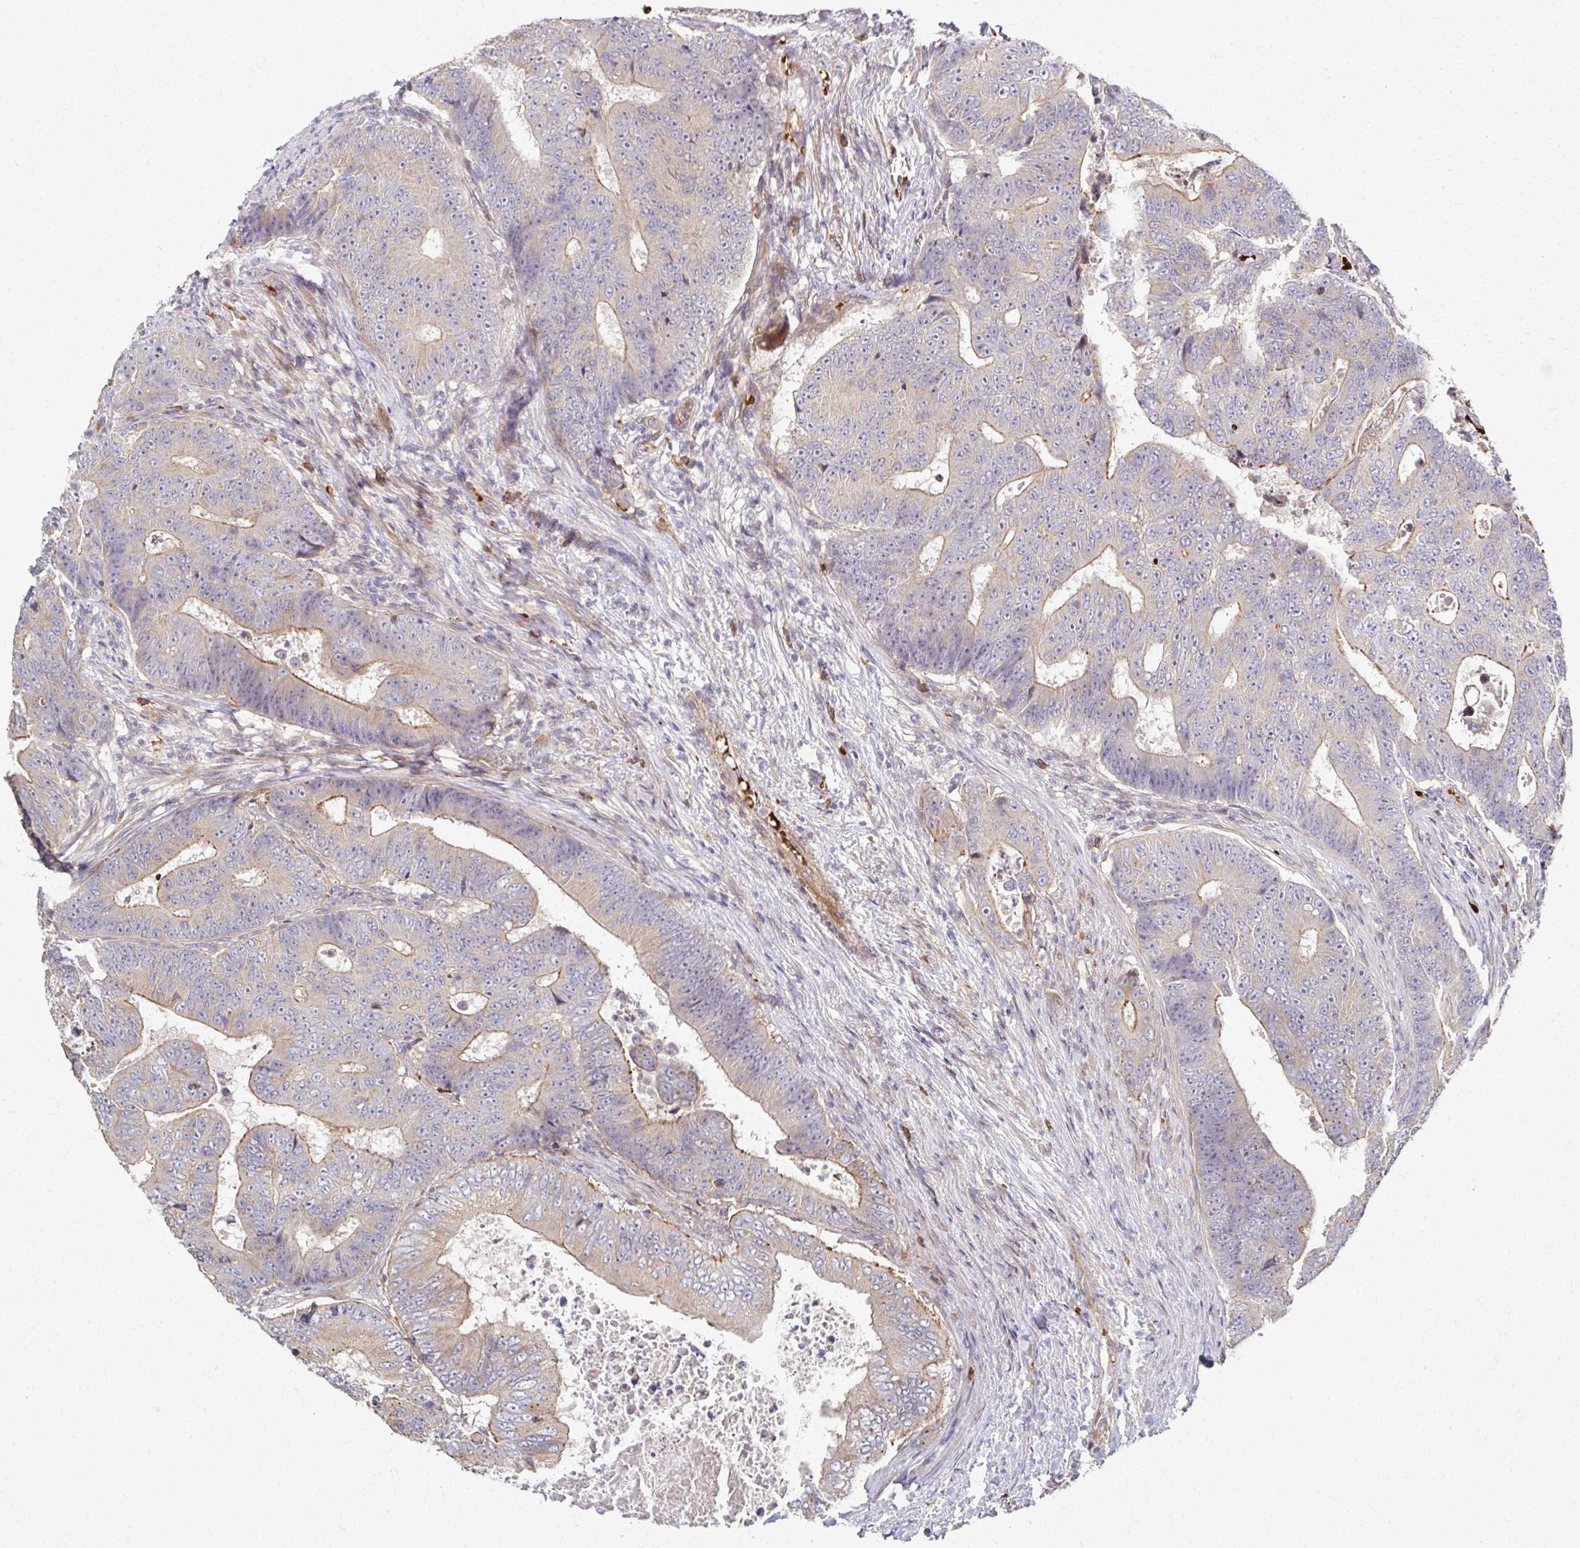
{"staining": {"intensity": "weak", "quantity": ">75%", "location": "cytoplasmic/membranous"}, "tissue": "colorectal cancer", "cell_type": "Tumor cells", "image_type": "cancer", "snomed": [{"axis": "morphology", "description": "Adenocarcinoma, NOS"}, {"axis": "topography", "description": "Colon"}], "caption": "Tumor cells display low levels of weak cytoplasmic/membranous positivity in about >75% of cells in human colorectal adenocarcinoma. The staining was performed using DAB to visualize the protein expression in brown, while the nuclei were stained in blue with hematoxylin (Magnification: 20x).", "gene": "SKA2", "patient": {"sex": "female", "age": 48}}